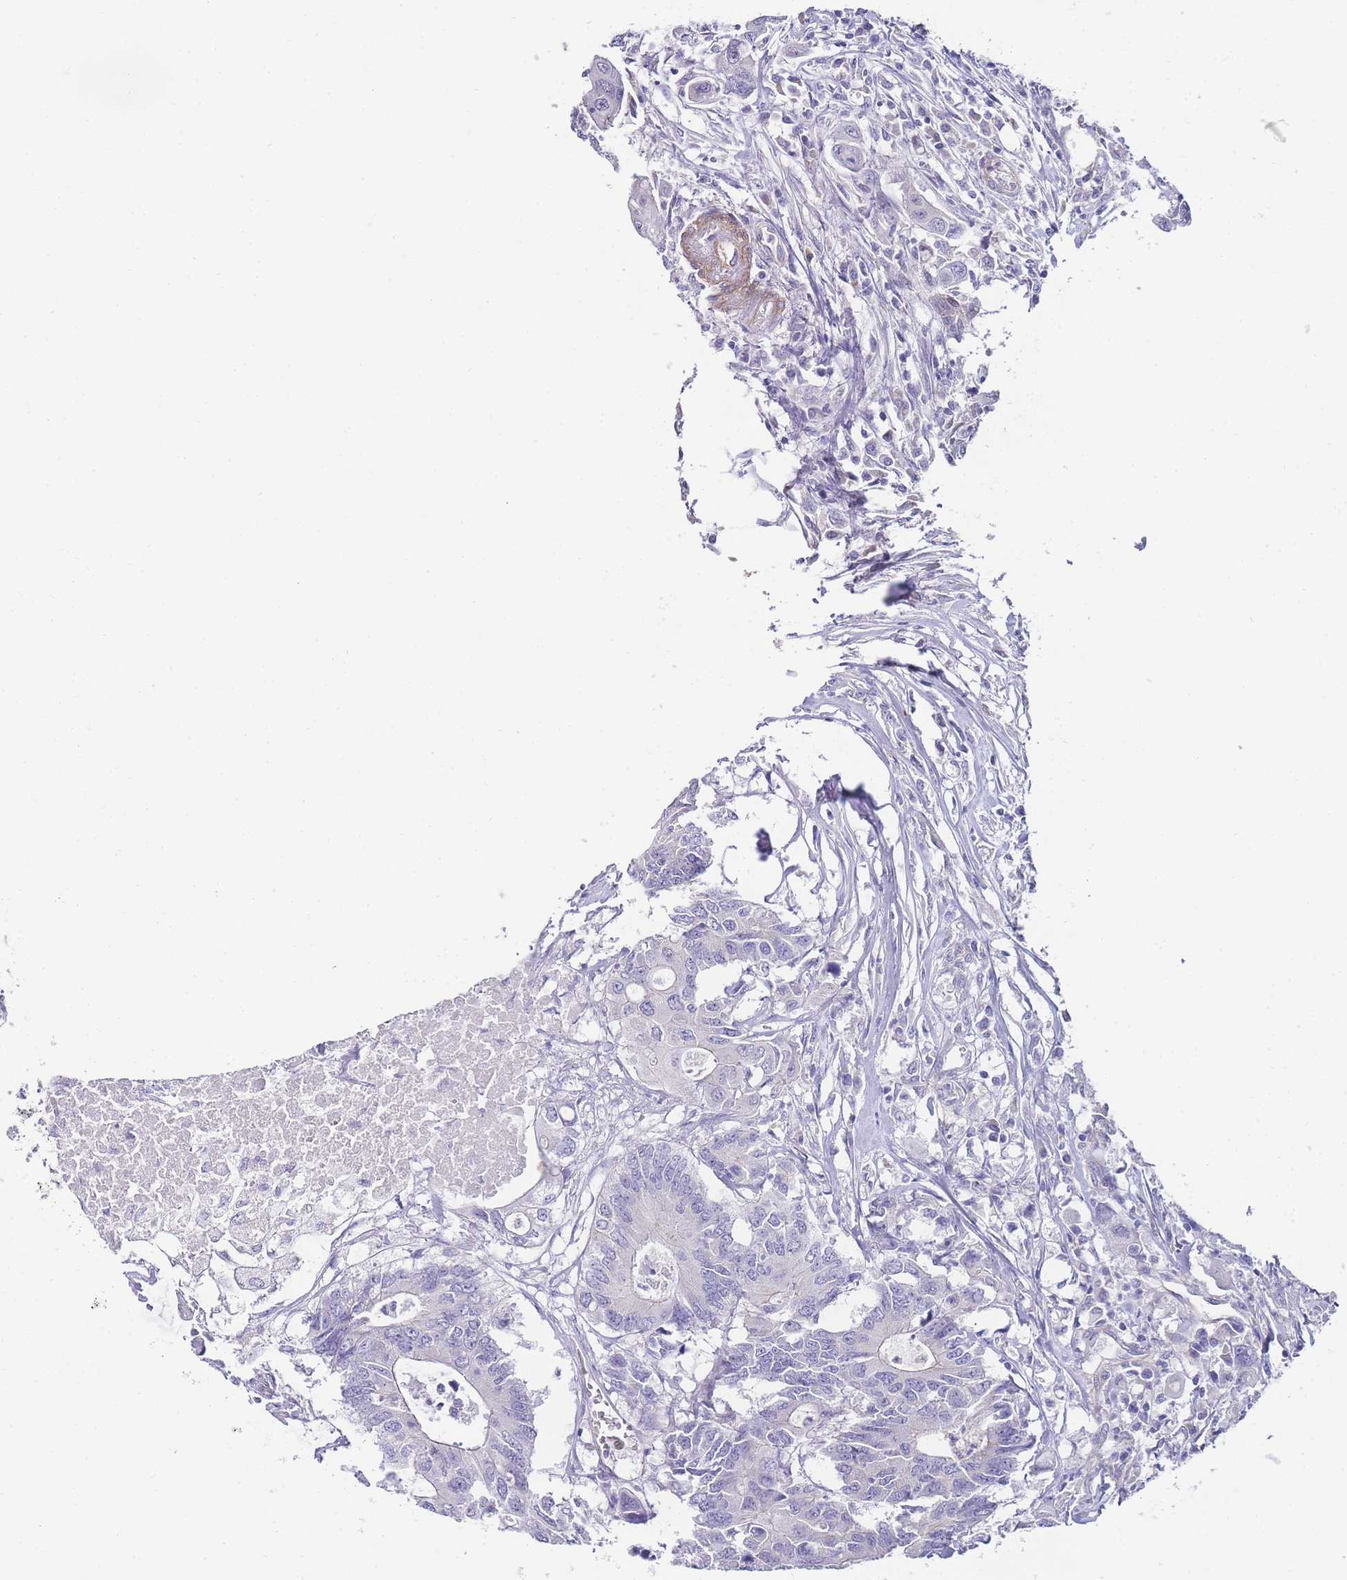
{"staining": {"intensity": "negative", "quantity": "none", "location": "none"}, "tissue": "colorectal cancer", "cell_type": "Tumor cells", "image_type": "cancer", "snomed": [{"axis": "morphology", "description": "Adenocarcinoma, NOS"}, {"axis": "topography", "description": "Colon"}], "caption": "Protein analysis of colorectal adenocarcinoma demonstrates no significant staining in tumor cells.", "gene": "PDCD7", "patient": {"sex": "male", "age": 71}}